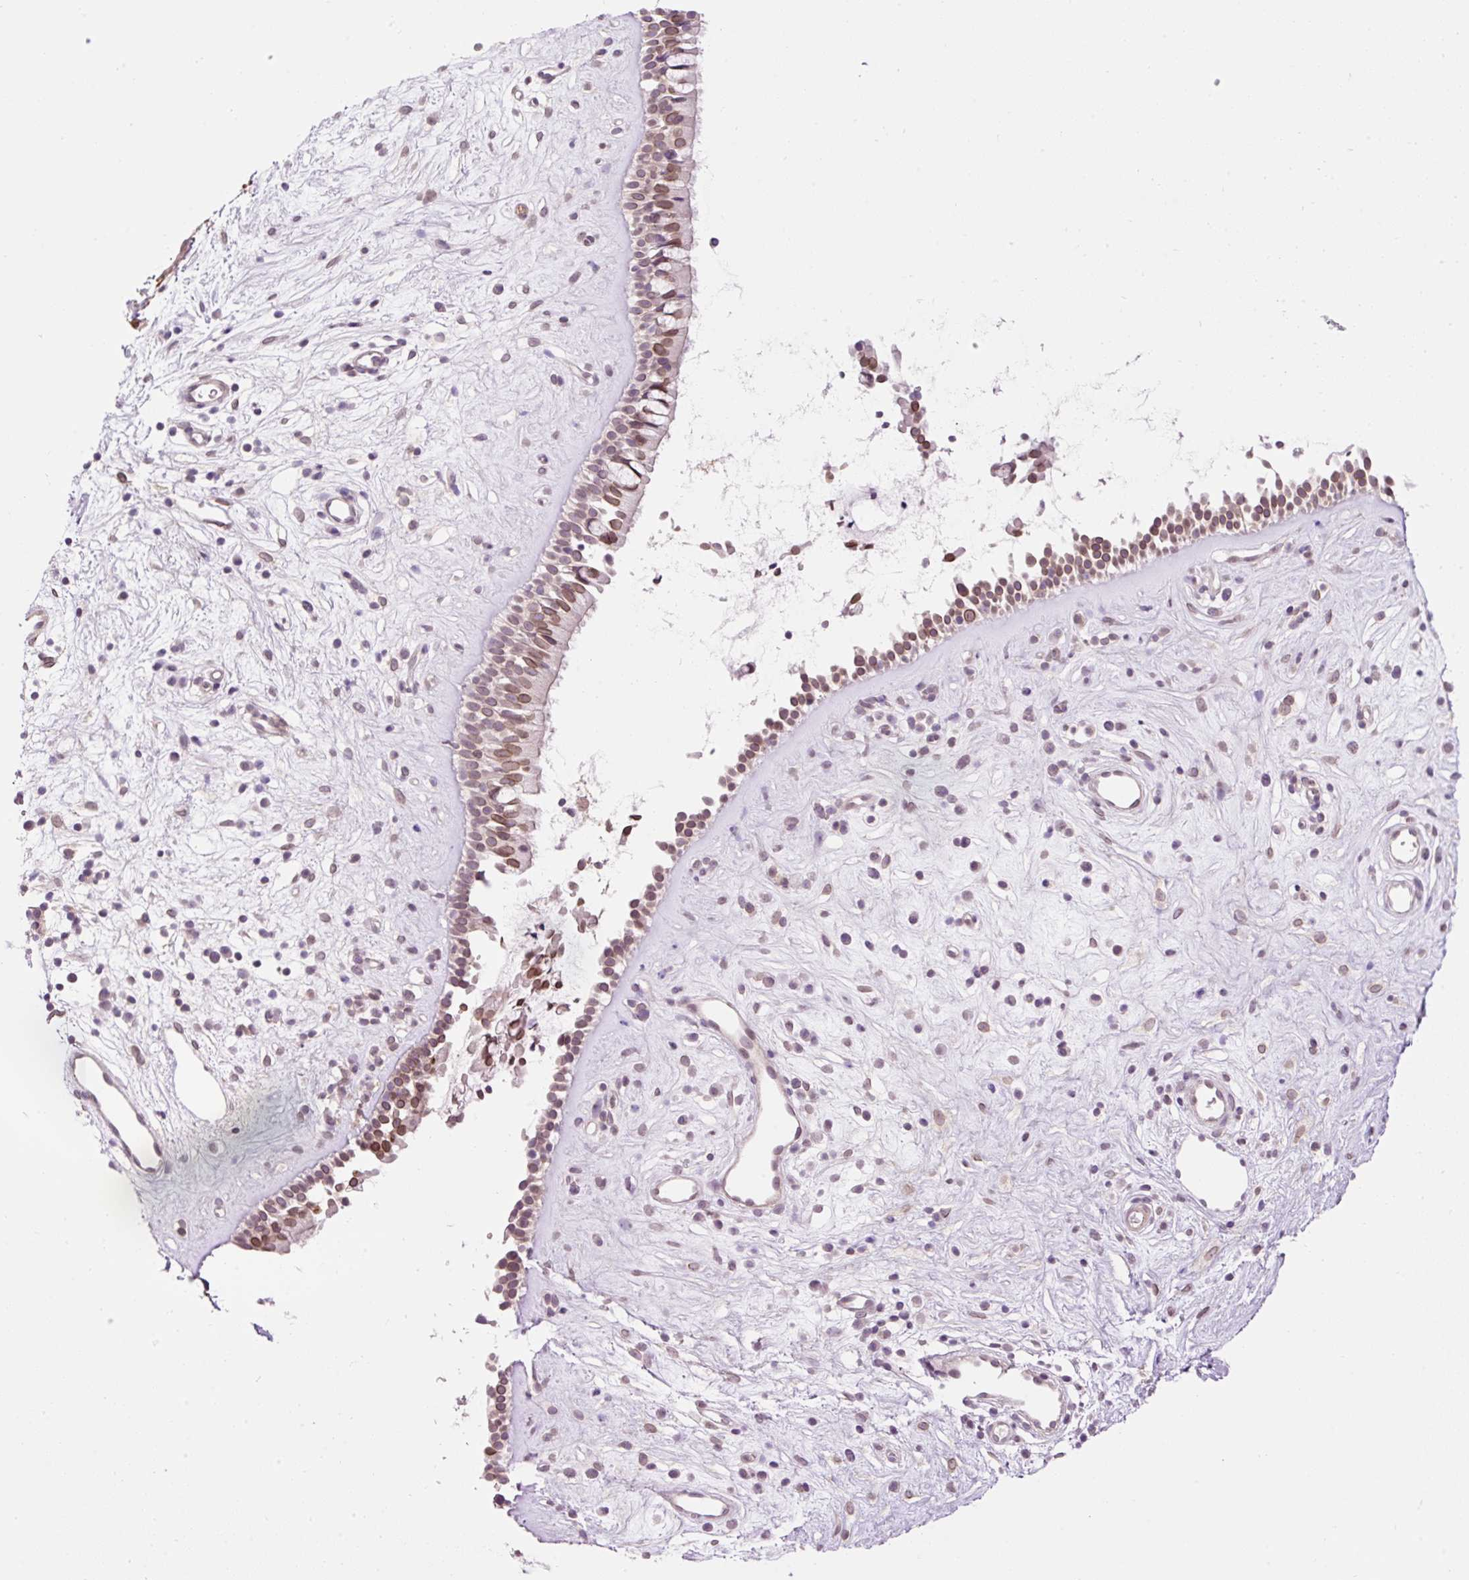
{"staining": {"intensity": "moderate", "quantity": ">75%", "location": "cytoplasmic/membranous,nuclear"}, "tissue": "nasopharynx", "cell_type": "Respiratory epithelial cells", "image_type": "normal", "snomed": [{"axis": "morphology", "description": "Normal tissue, NOS"}, {"axis": "topography", "description": "Nasopharynx"}], "caption": "Protein expression analysis of normal nasopharynx demonstrates moderate cytoplasmic/membranous,nuclear staining in about >75% of respiratory epithelial cells. (IHC, brightfield microscopy, high magnification).", "gene": "ZNF610", "patient": {"sex": "male", "age": 32}}